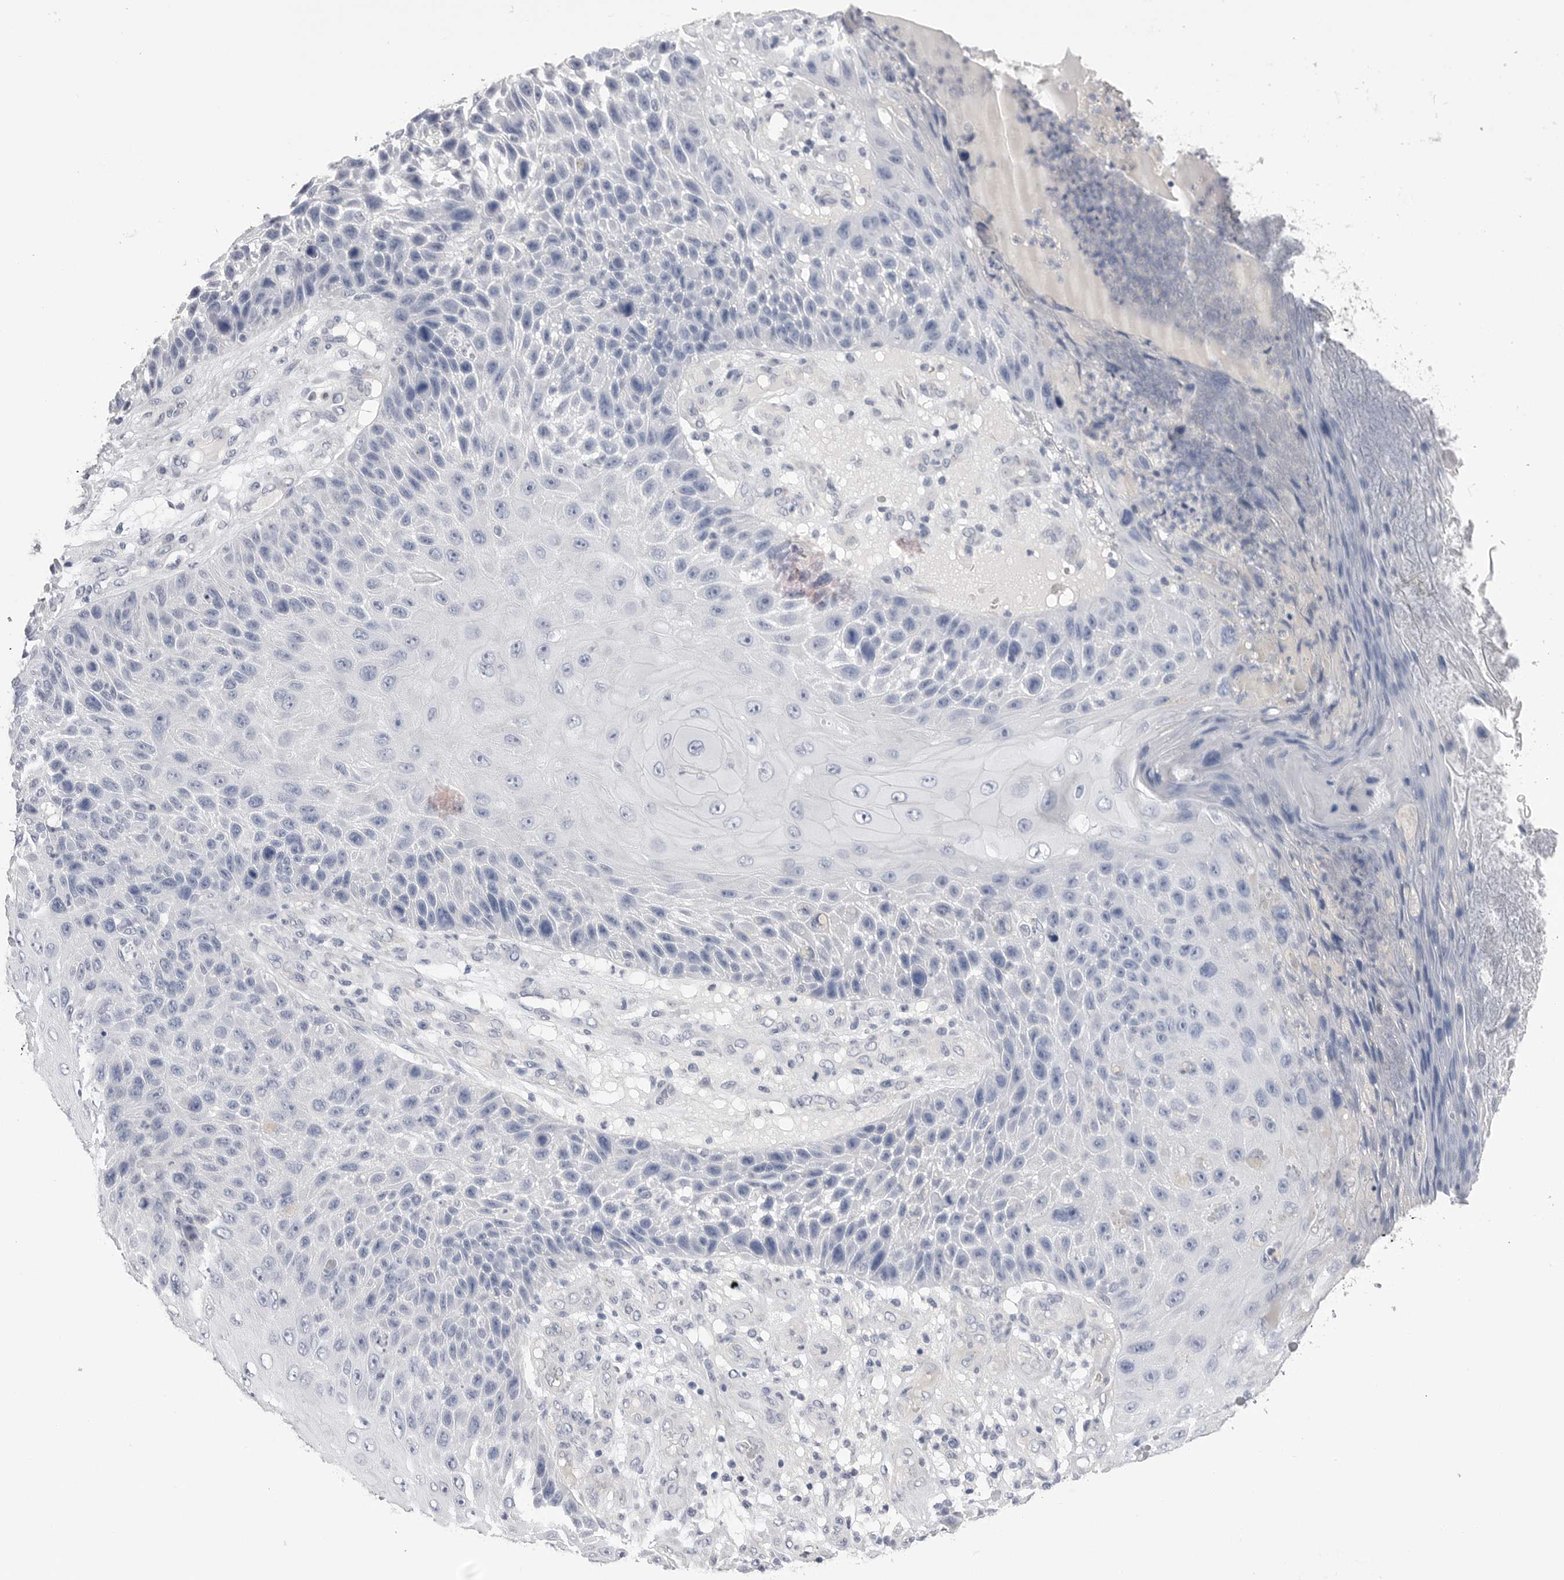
{"staining": {"intensity": "negative", "quantity": "none", "location": "none"}, "tissue": "skin cancer", "cell_type": "Tumor cells", "image_type": "cancer", "snomed": [{"axis": "morphology", "description": "Squamous cell carcinoma, NOS"}, {"axis": "topography", "description": "Skin"}], "caption": "Immunohistochemistry of skin squamous cell carcinoma shows no positivity in tumor cells.", "gene": "DLGAP3", "patient": {"sex": "female", "age": 88}}